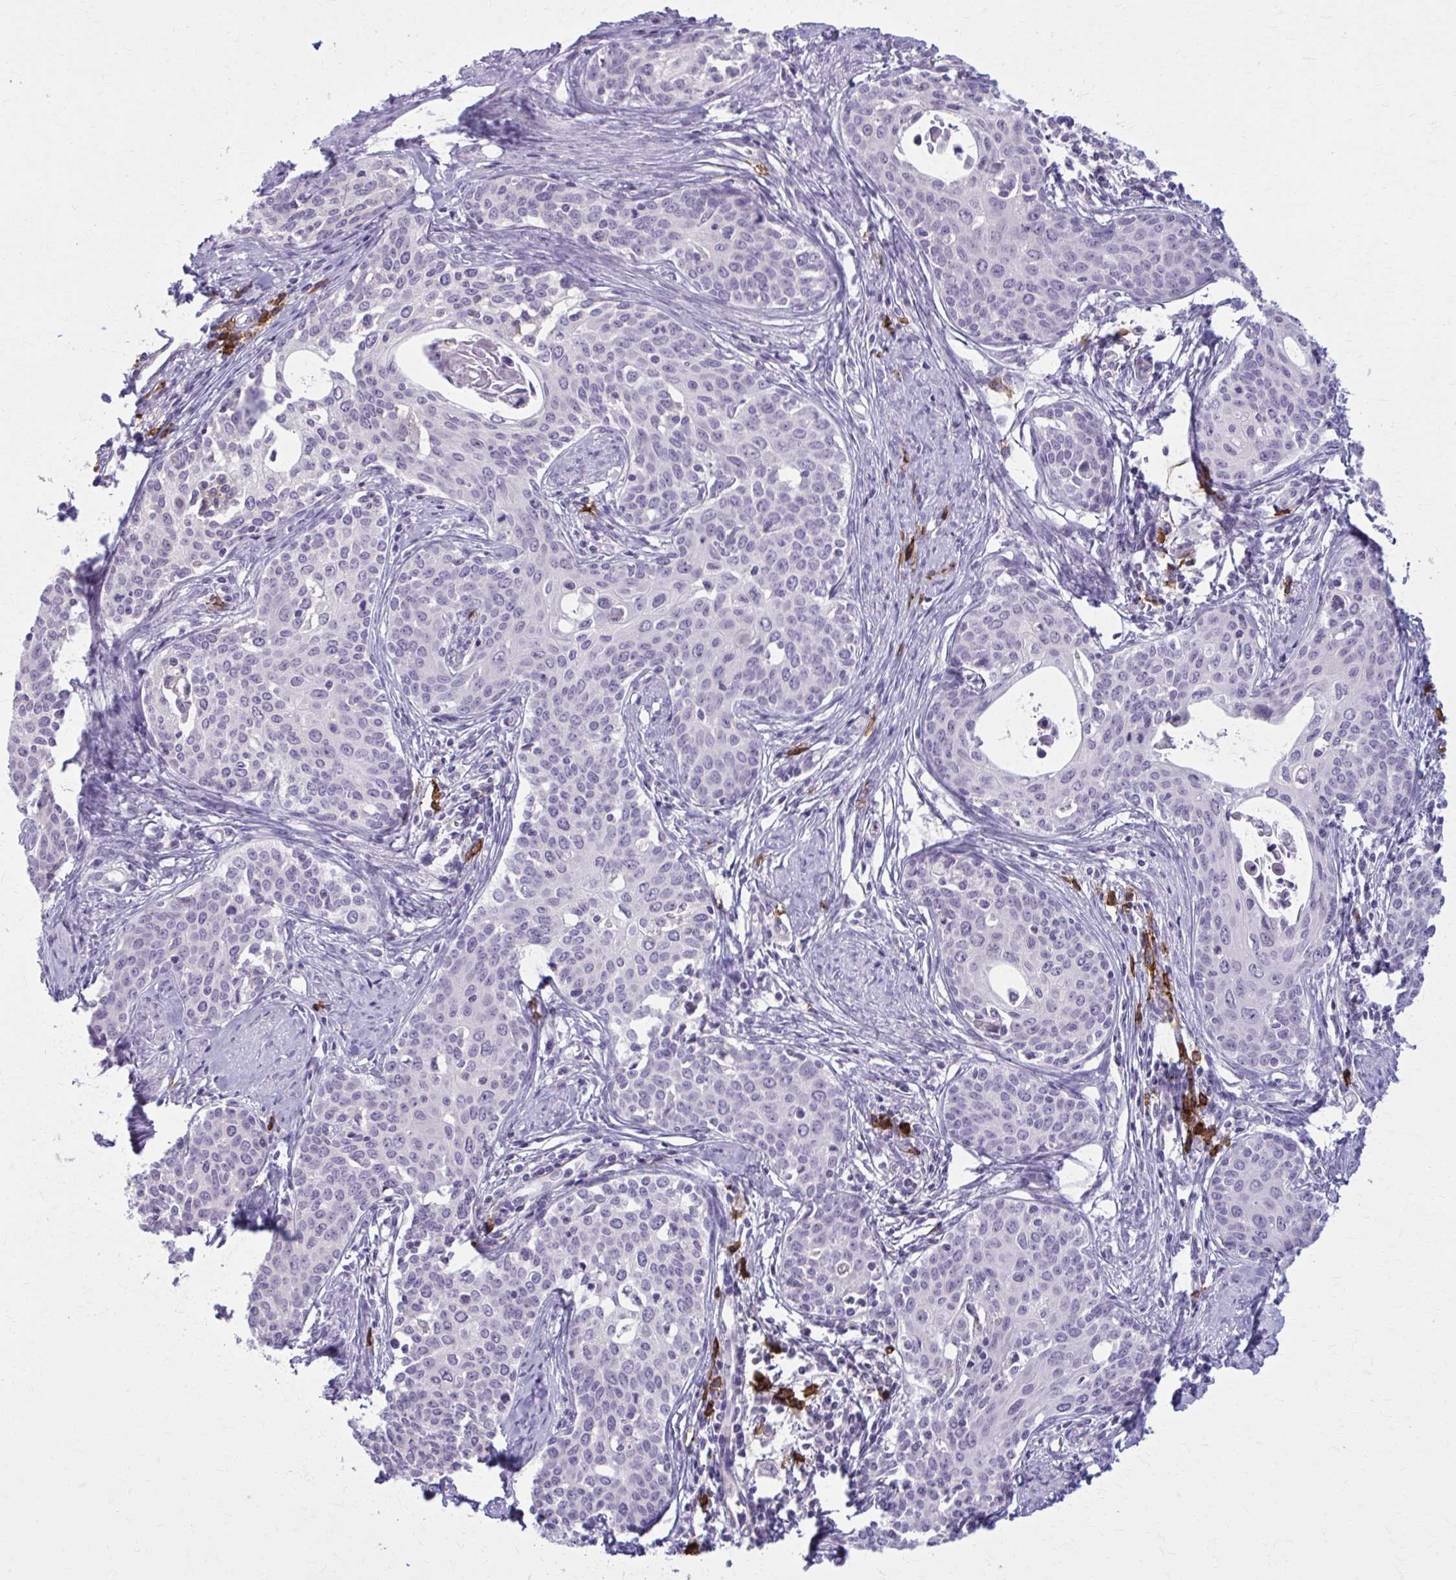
{"staining": {"intensity": "negative", "quantity": "none", "location": "none"}, "tissue": "cervical cancer", "cell_type": "Tumor cells", "image_type": "cancer", "snomed": [{"axis": "morphology", "description": "Squamous cell carcinoma, NOS"}, {"axis": "morphology", "description": "Adenocarcinoma, NOS"}, {"axis": "topography", "description": "Cervix"}], "caption": "High power microscopy photomicrograph of an IHC image of squamous cell carcinoma (cervical), revealing no significant staining in tumor cells.", "gene": "CD38", "patient": {"sex": "female", "age": 52}}